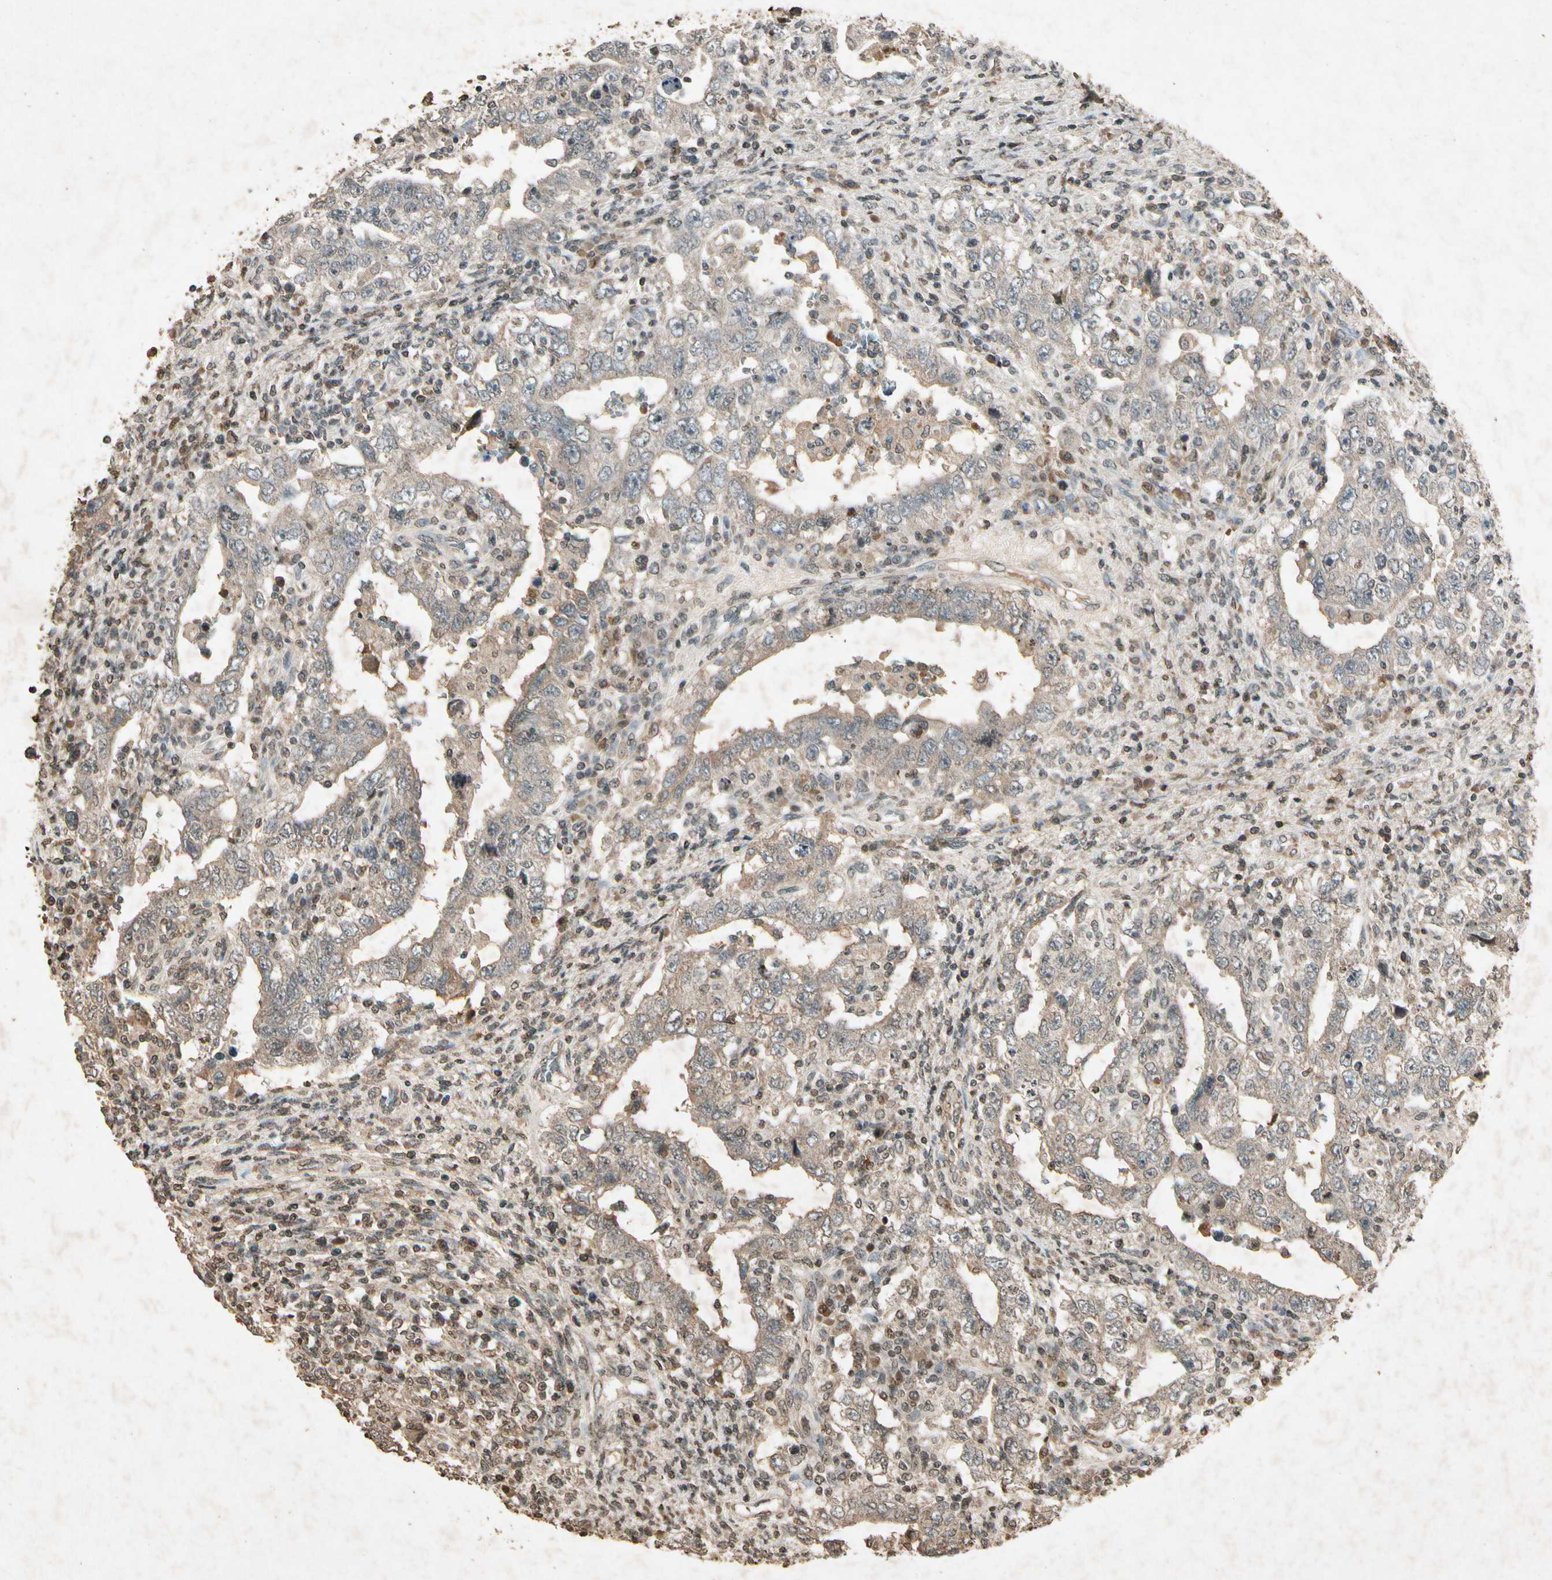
{"staining": {"intensity": "weak", "quantity": ">75%", "location": "cytoplasmic/membranous"}, "tissue": "testis cancer", "cell_type": "Tumor cells", "image_type": "cancer", "snomed": [{"axis": "morphology", "description": "Carcinoma, Embryonal, NOS"}, {"axis": "topography", "description": "Testis"}], "caption": "Immunohistochemistry photomicrograph of testis cancer stained for a protein (brown), which reveals low levels of weak cytoplasmic/membranous positivity in approximately >75% of tumor cells.", "gene": "GC", "patient": {"sex": "male", "age": 26}}